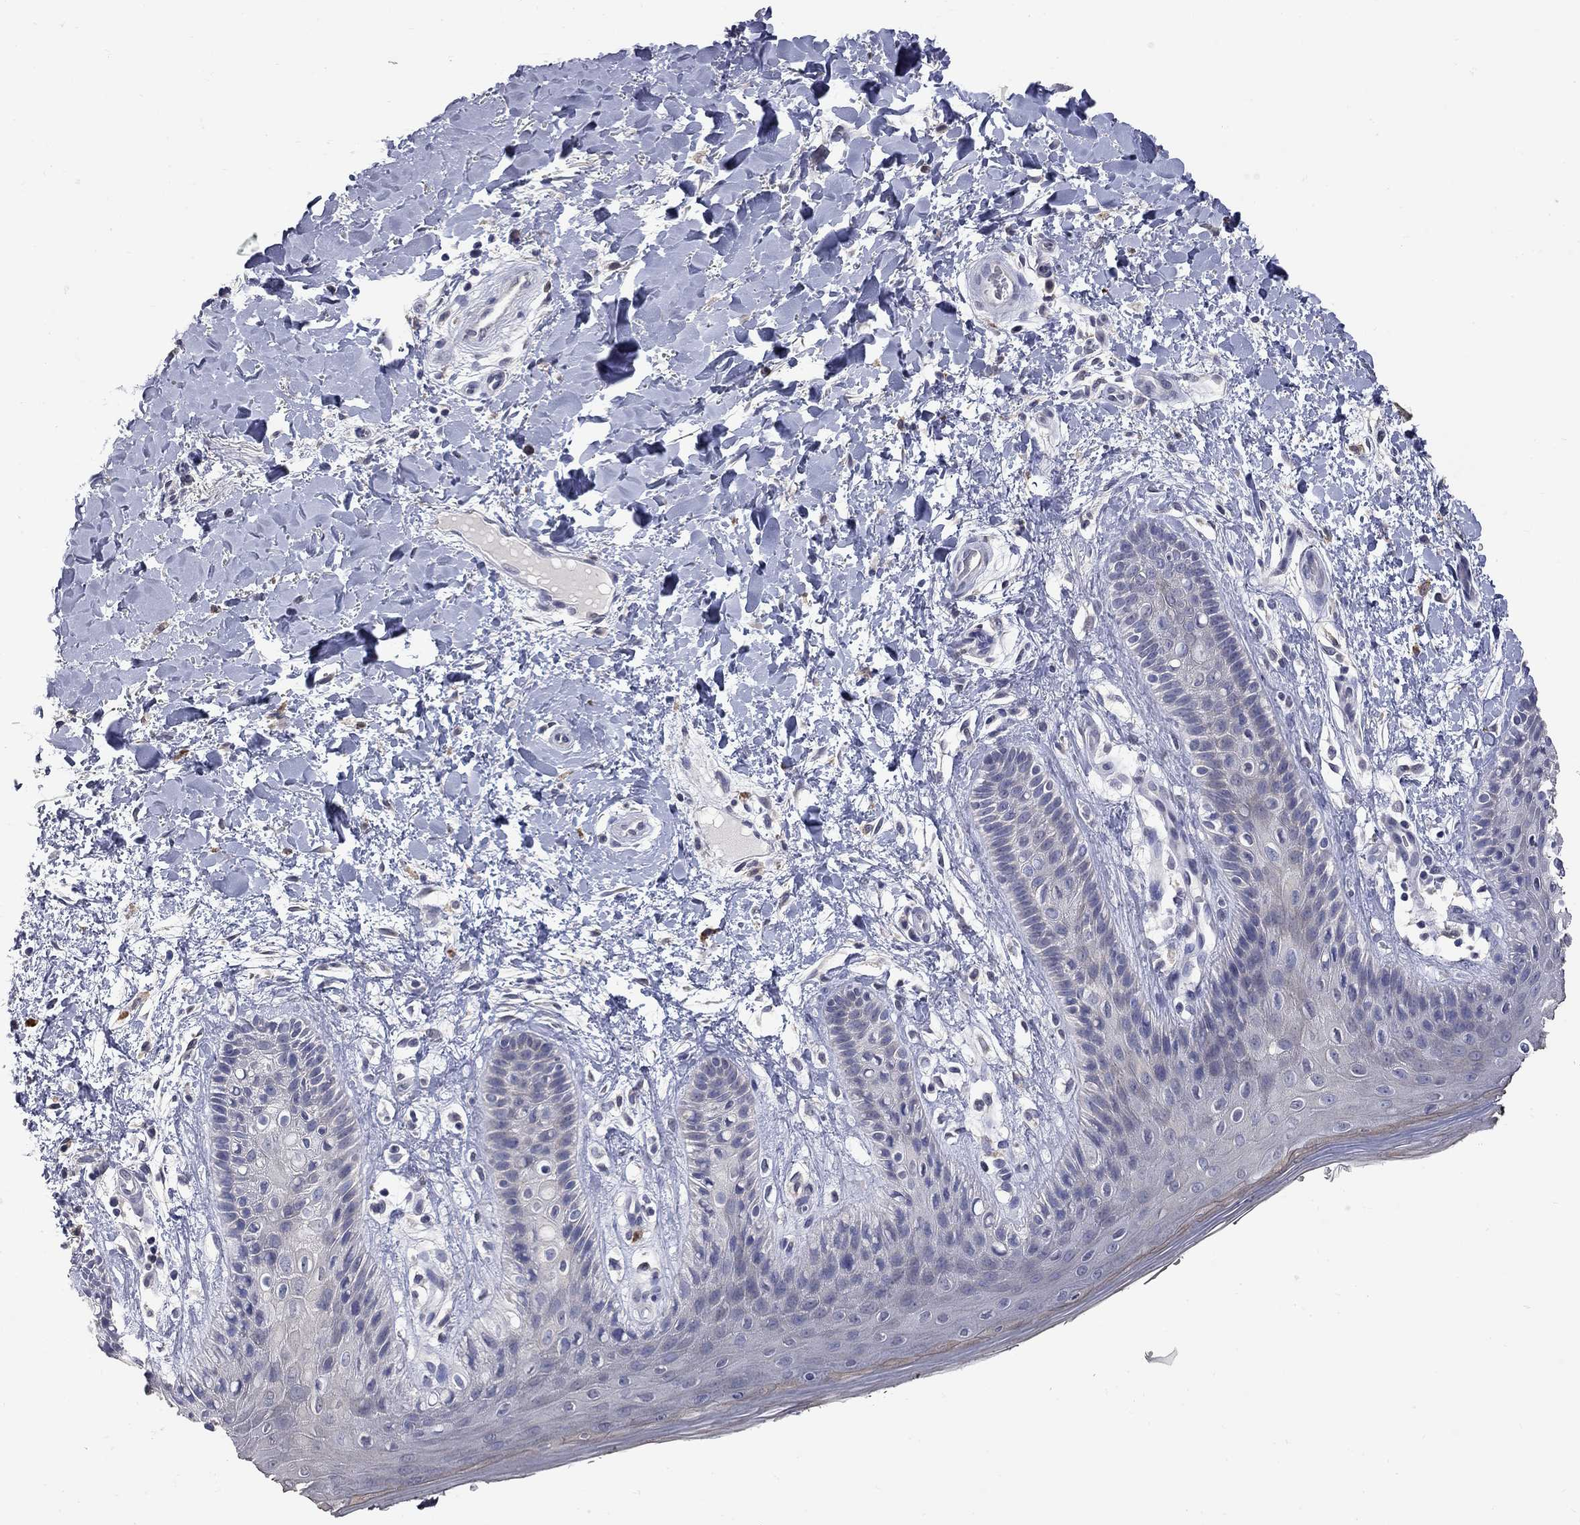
{"staining": {"intensity": "weak", "quantity": "<25%", "location": "cytoplasmic/membranous"}, "tissue": "skin", "cell_type": "Epidermal cells", "image_type": "normal", "snomed": [{"axis": "morphology", "description": "Normal tissue, NOS"}, {"axis": "topography", "description": "Anal"}], "caption": "Immunohistochemistry image of normal skin stained for a protein (brown), which exhibits no positivity in epidermal cells. The staining was performed using DAB (3,3'-diaminobenzidine) to visualize the protein expression in brown, while the nuclei were stained in blue with hematoxylin (Magnification: 20x).", "gene": "NOS2", "patient": {"sex": "male", "age": 36}}